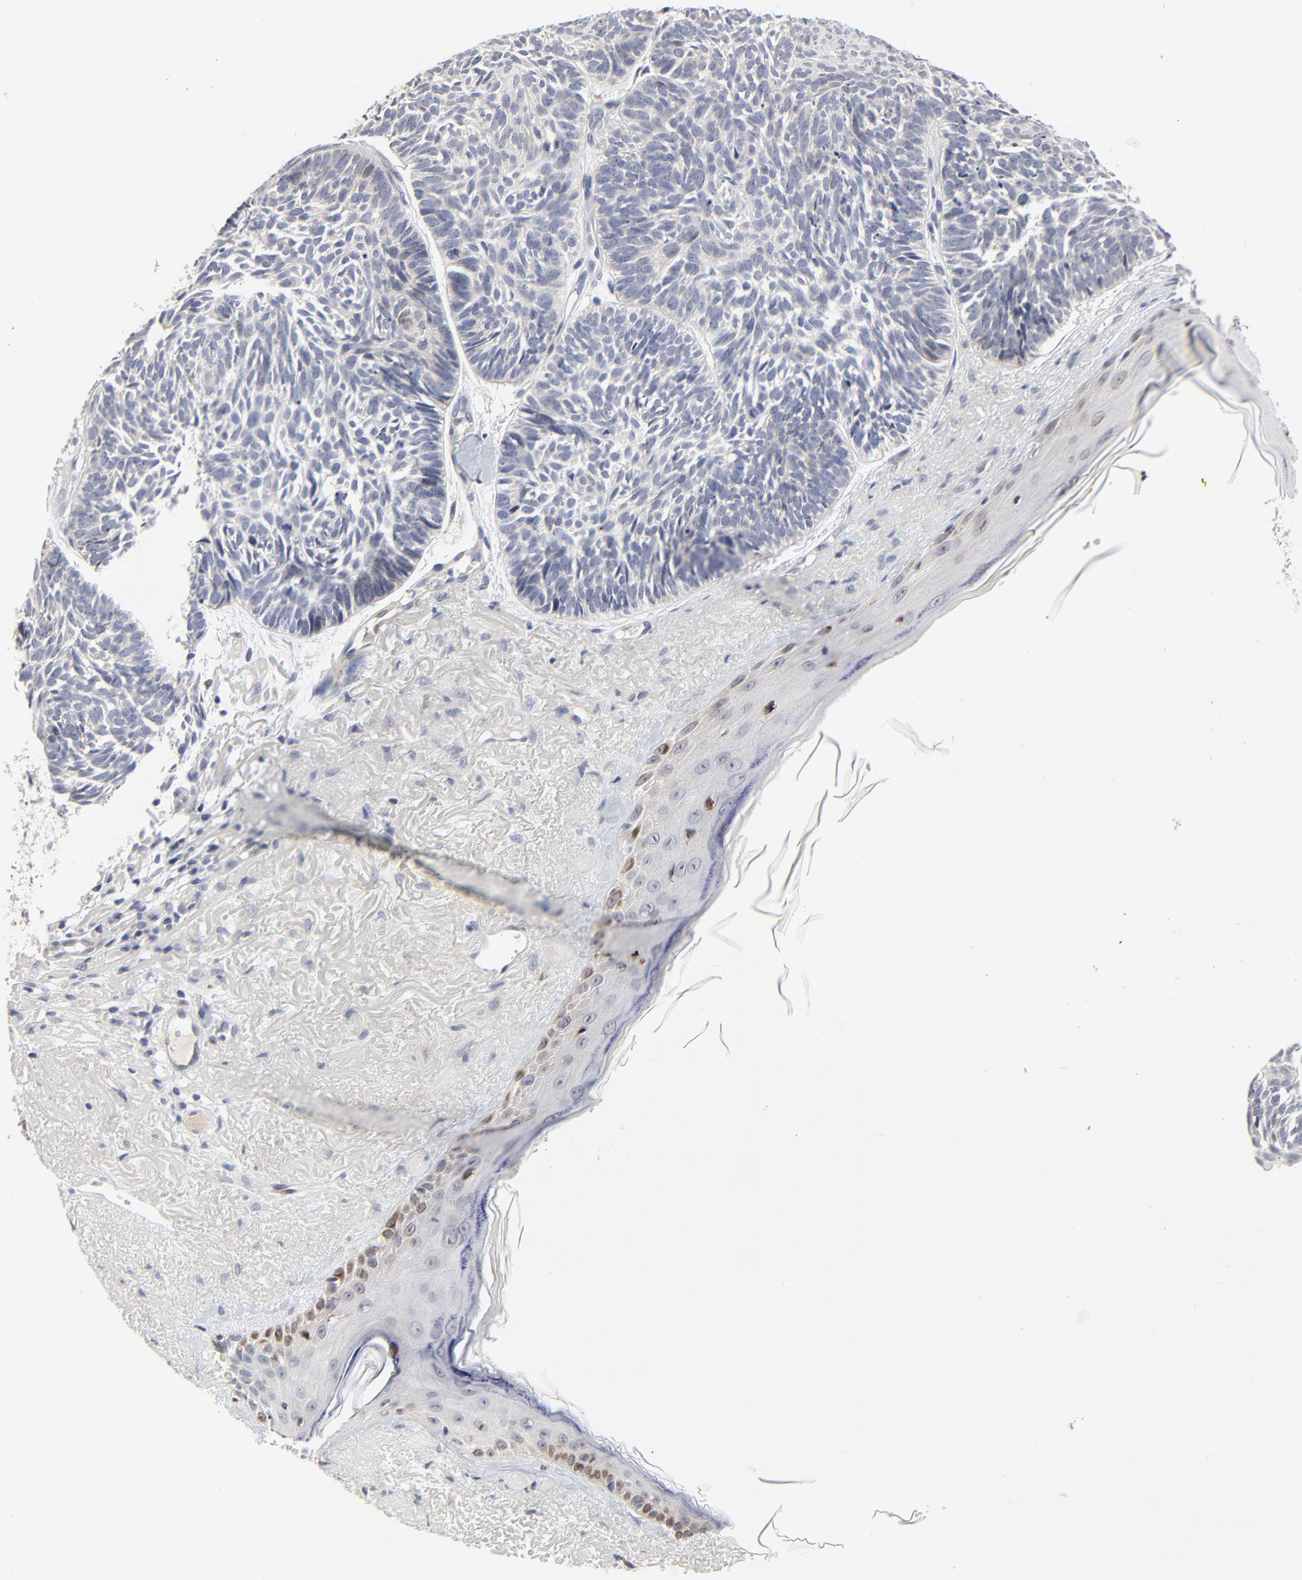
{"staining": {"intensity": "negative", "quantity": "none", "location": "none"}, "tissue": "skin cancer", "cell_type": "Tumor cells", "image_type": "cancer", "snomed": [{"axis": "morphology", "description": "Basal cell carcinoma"}, {"axis": "topography", "description": "Skin"}], "caption": "This is an immunohistochemistry (IHC) histopathology image of human skin cancer. There is no positivity in tumor cells.", "gene": "NLGN3", "patient": {"sex": "female", "age": 87}}